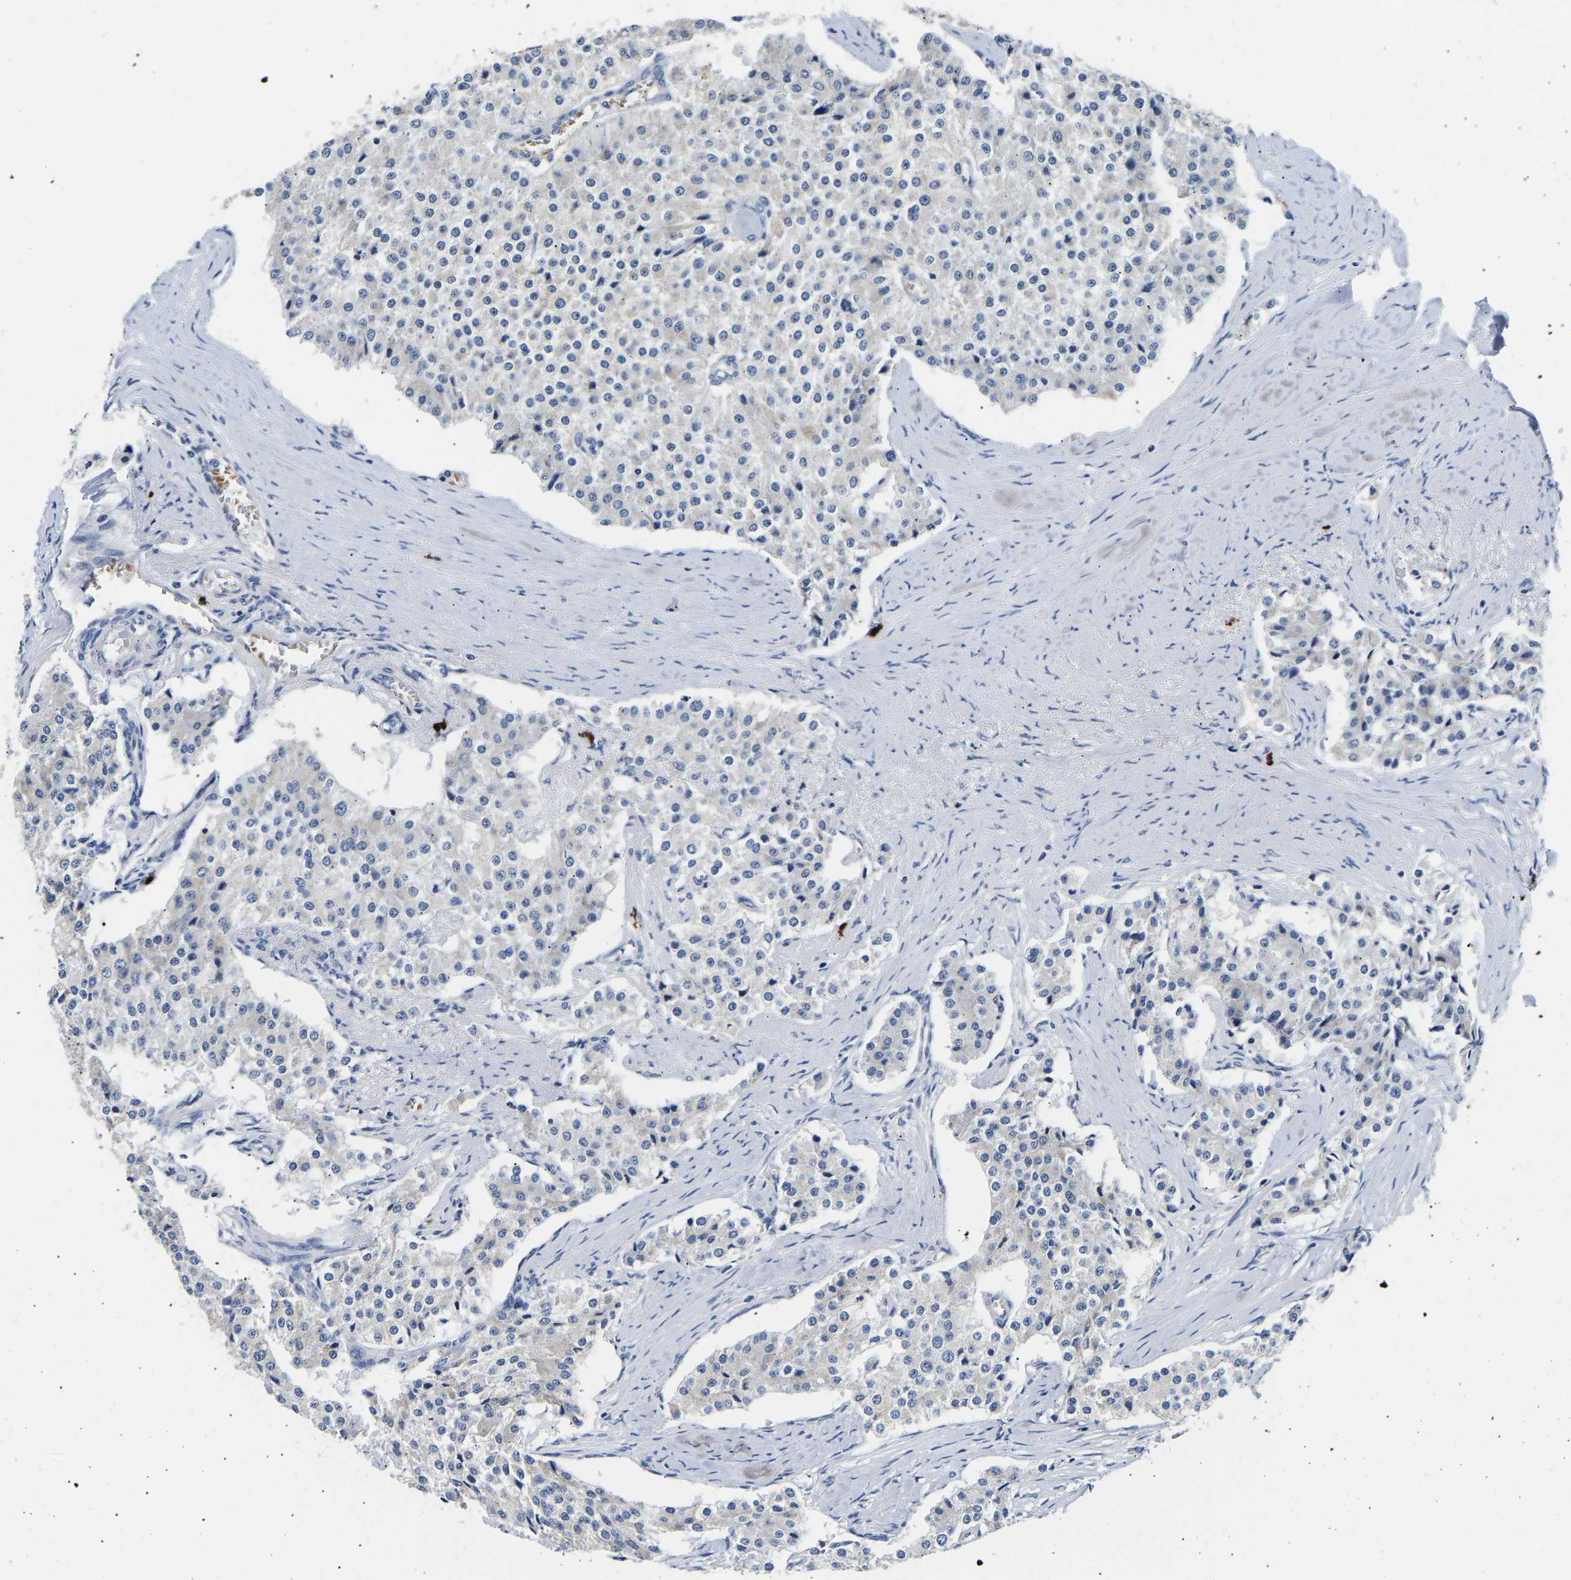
{"staining": {"intensity": "negative", "quantity": "none", "location": "none"}, "tissue": "carcinoid", "cell_type": "Tumor cells", "image_type": "cancer", "snomed": [{"axis": "morphology", "description": "Carcinoid, malignant, NOS"}, {"axis": "topography", "description": "Colon"}], "caption": "Human carcinoid stained for a protein using IHC exhibits no staining in tumor cells.", "gene": "RINT1", "patient": {"sex": "female", "age": 52}}